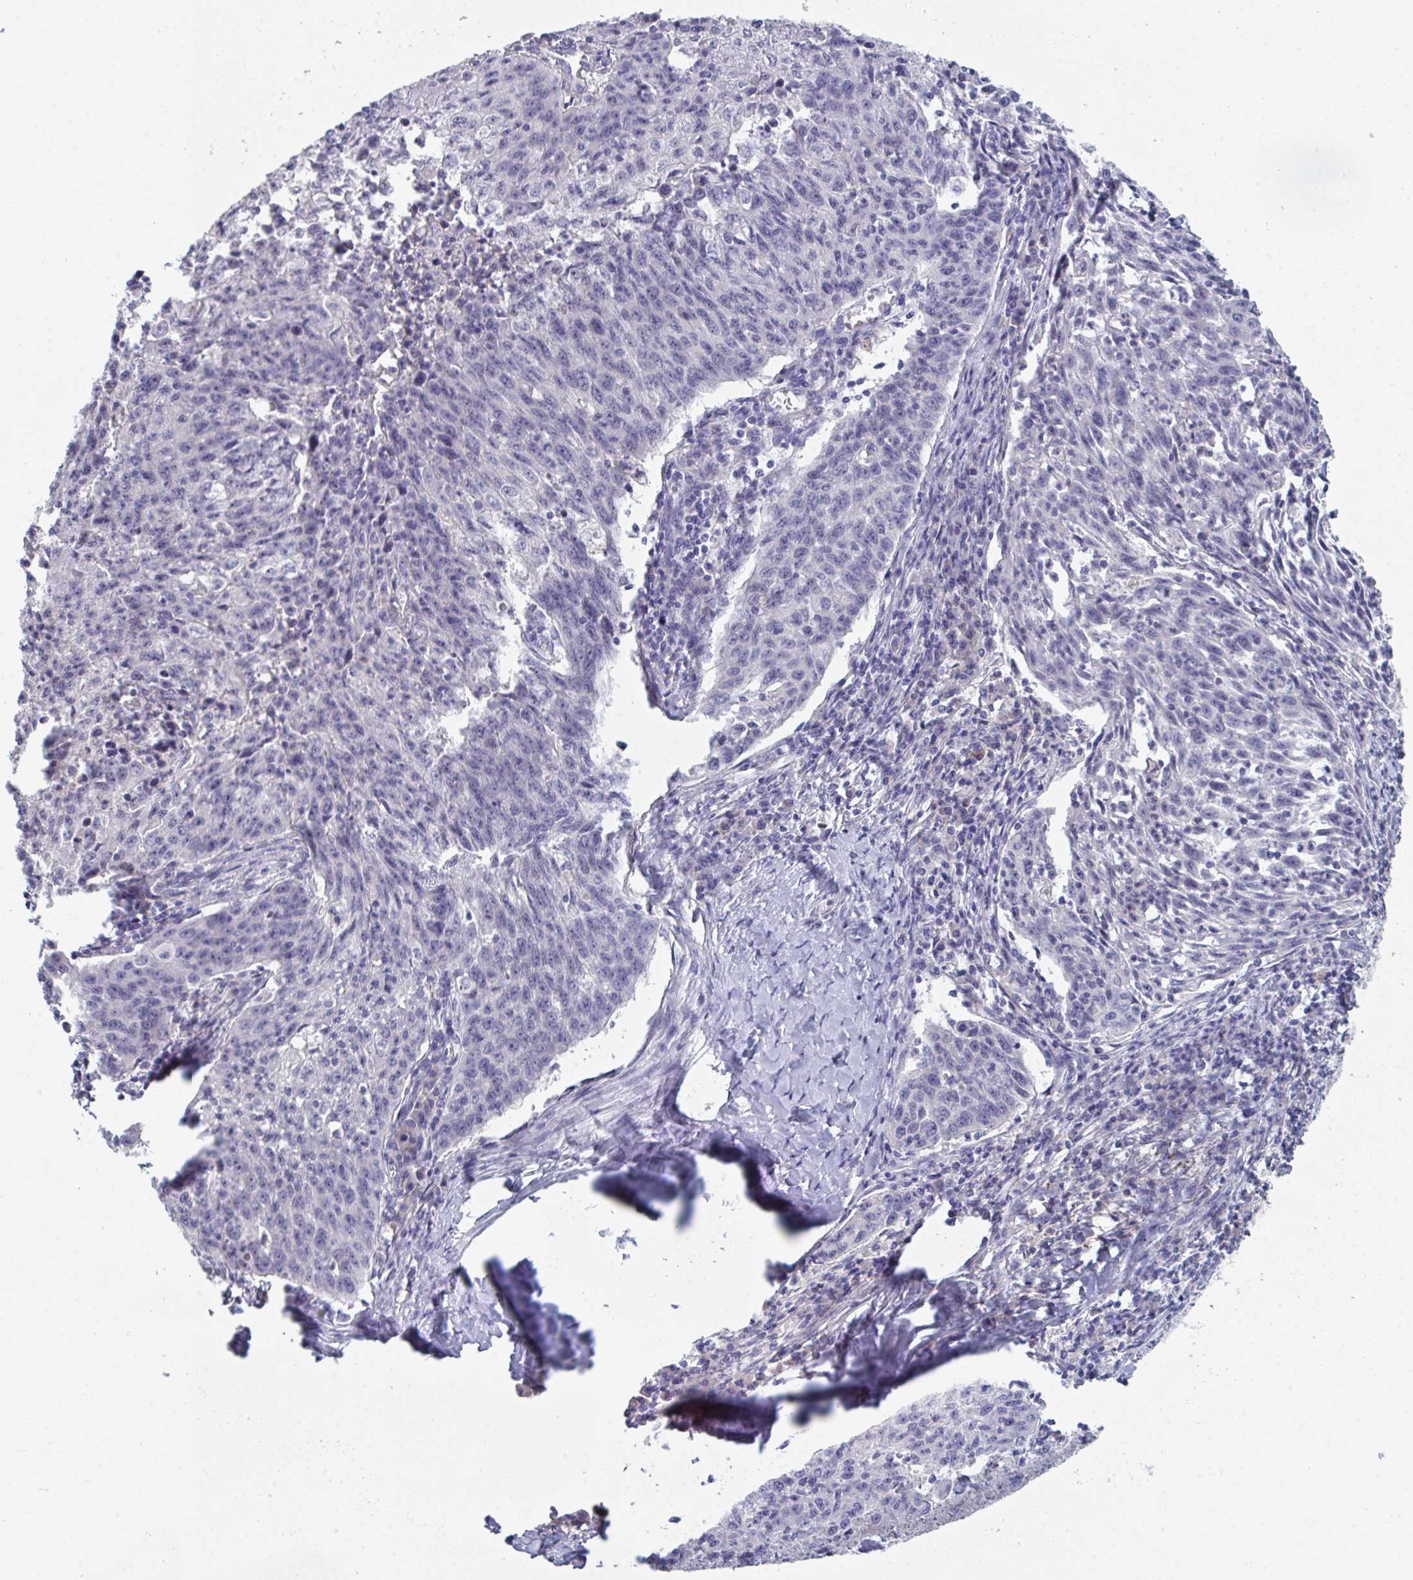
{"staining": {"intensity": "negative", "quantity": "none", "location": "none"}, "tissue": "lung cancer", "cell_type": "Tumor cells", "image_type": "cancer", "snomed": [{"axis": "morphology", "description": "Squamous cell carcinoma, NOS"}, {"axis": "morphology", "description": "Squamous cell carcinoma, metastatic, NOS"}, {"axis": "topography", "description": "Bronchus"}, {"axis": "topography", "description": "Lung"}], "caption": "Tumor cells are negative for brown protein staining in lung cancer (squamous cell carcinoma).", "gene": "HGFAC", "patient": {"sex": "male", "age": 62}}